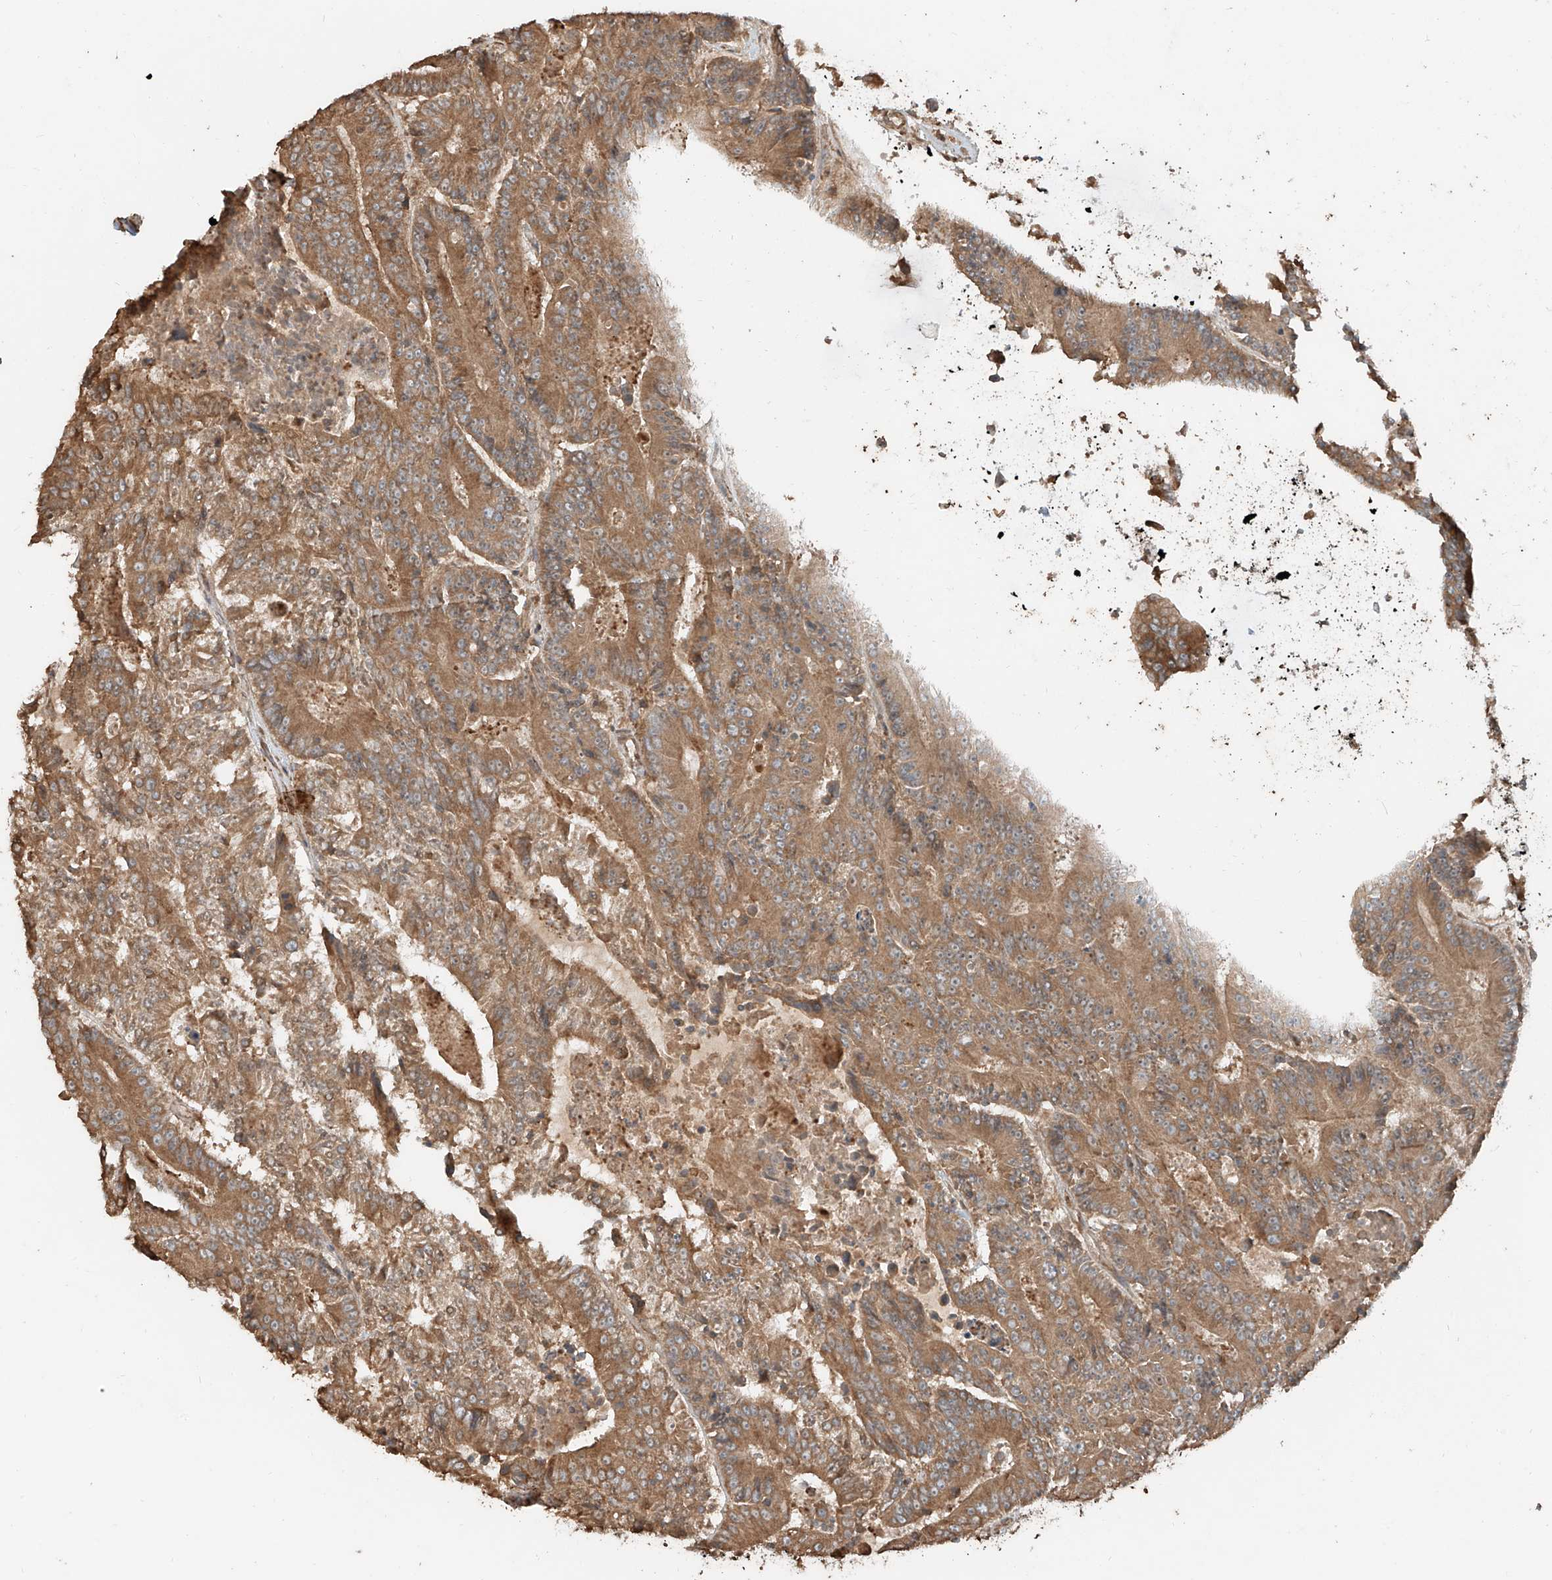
{"staining": {"intensity": "moderate", "quantity": ">75%", "location": "cytoplasmic/membranous"}, "tissue": "colorectal cancer", "cell_type": "Tumor cells", "image_type": "cancer", "snomed": [{"axis": "morphology", "description": "Adenocarcinoma, NOS"}, {"axis": "topography", "description": "Colon"}], "caption": "Protein expression analysis of colorectal cancer exhibits moderate cytoplasmic/membranous expression in approximately >75% of tumor cells. Nuclei are stained in blue.", "gene": "ANKZF1", "patient": {"sex": "male", "age": 83}}